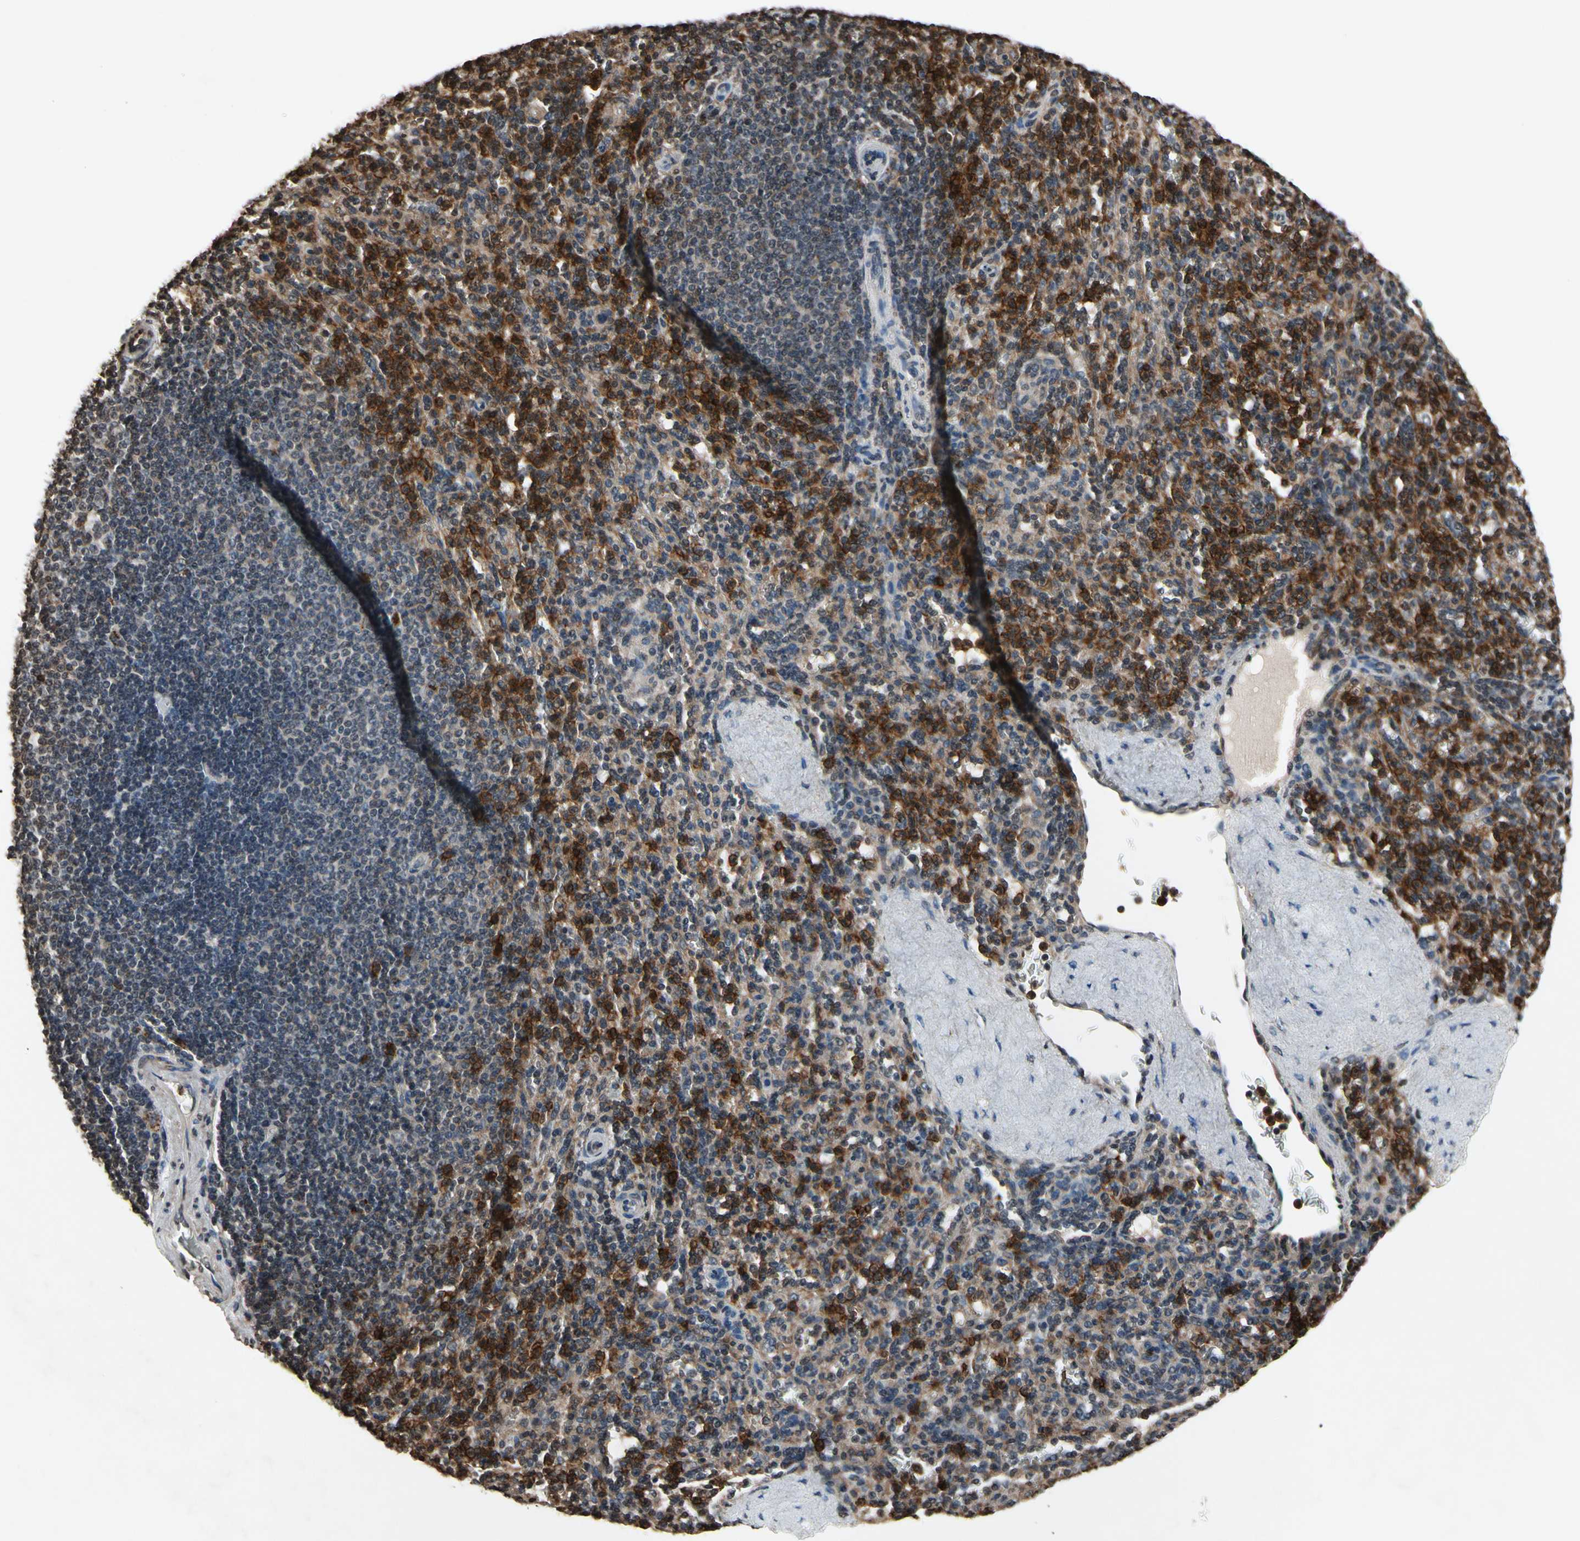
{"staining": {"intensity": "strong", "quantity": "25%-75%", "location": "cytoplasmic/membranous,nuclear"}, "tissue": "spleen", "cell_type": "Cells in red pulp", "image_type": "normal", "snomed": [{"axis": "morphology", "description": "Normal tissue, NOS"}, {"axis": "topography", "description": "Spleen"}], "caption": "Immunohistochemical staining of unremarkable human spleen reveals high levels of strong cytoplasmic/membranous,nuclear positivity in approximately 25%-75% of cells in red pulp. (DAB = brown stain, brightfield microscopy at high magnification).", "gene": "HIPK2", "patient": {"sex": "male", "age": 36}}